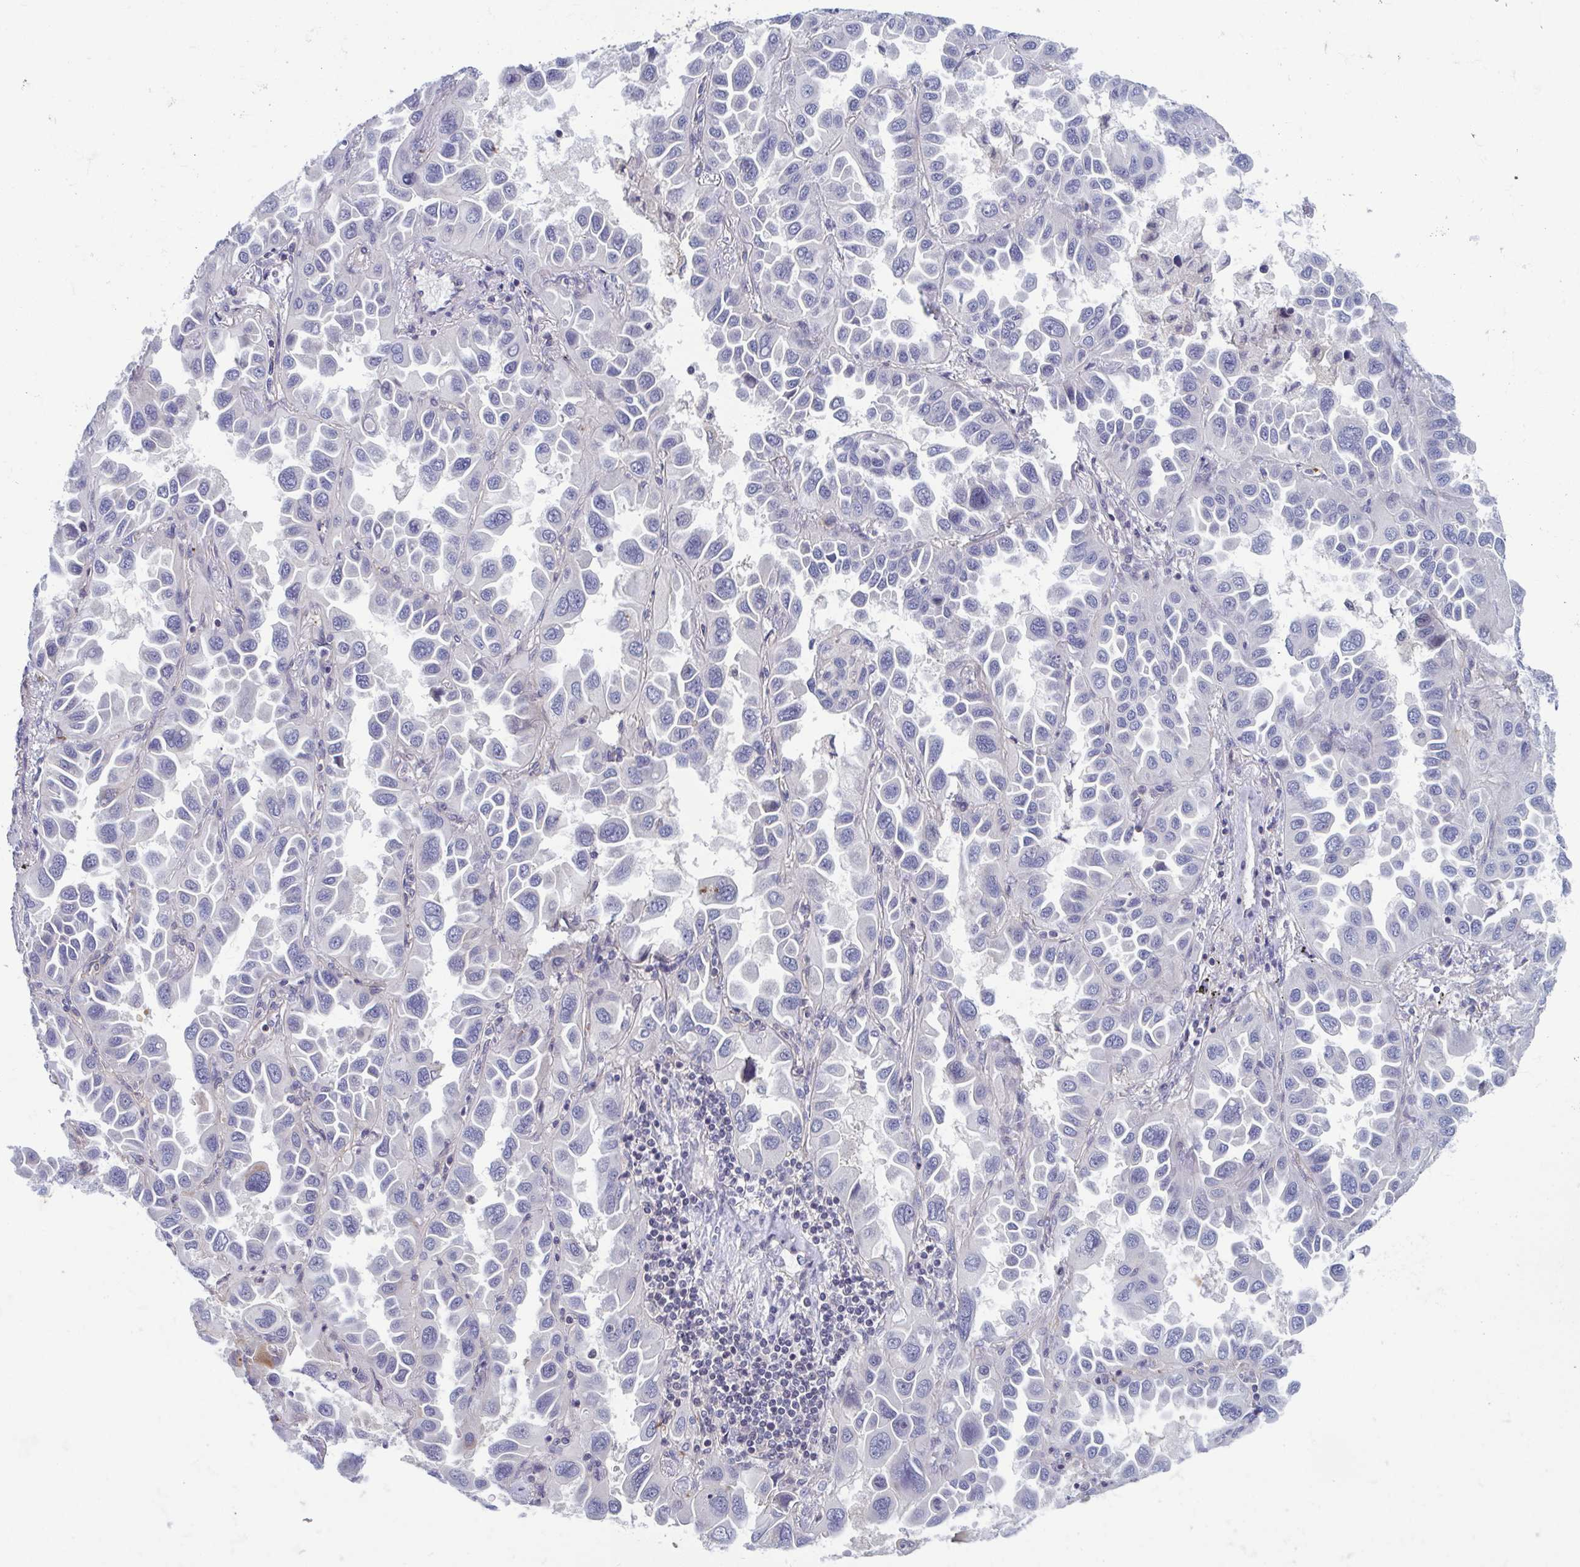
{"staining": {"intensity": "negative", "quantity": "none", "location": "none"}, "tissue": "lung cancer", "cell_type": "Tumor cells", "image_type": "cancer", "snomed": [{"axis": "morphology", "description": "Adenocarcinoma, NOS"}, {"axis": "topography", "description": "Lung"}], "caption": "IHC of human lung cancer (adenocarcinoma) exhibits no staining in tumor cells. The staining is performed using DAB brown chromogen with nuclei counter-stained in using hematoxylin.", "gene": "LRRC38", "patient": {"sex": "male", "age": 64}}